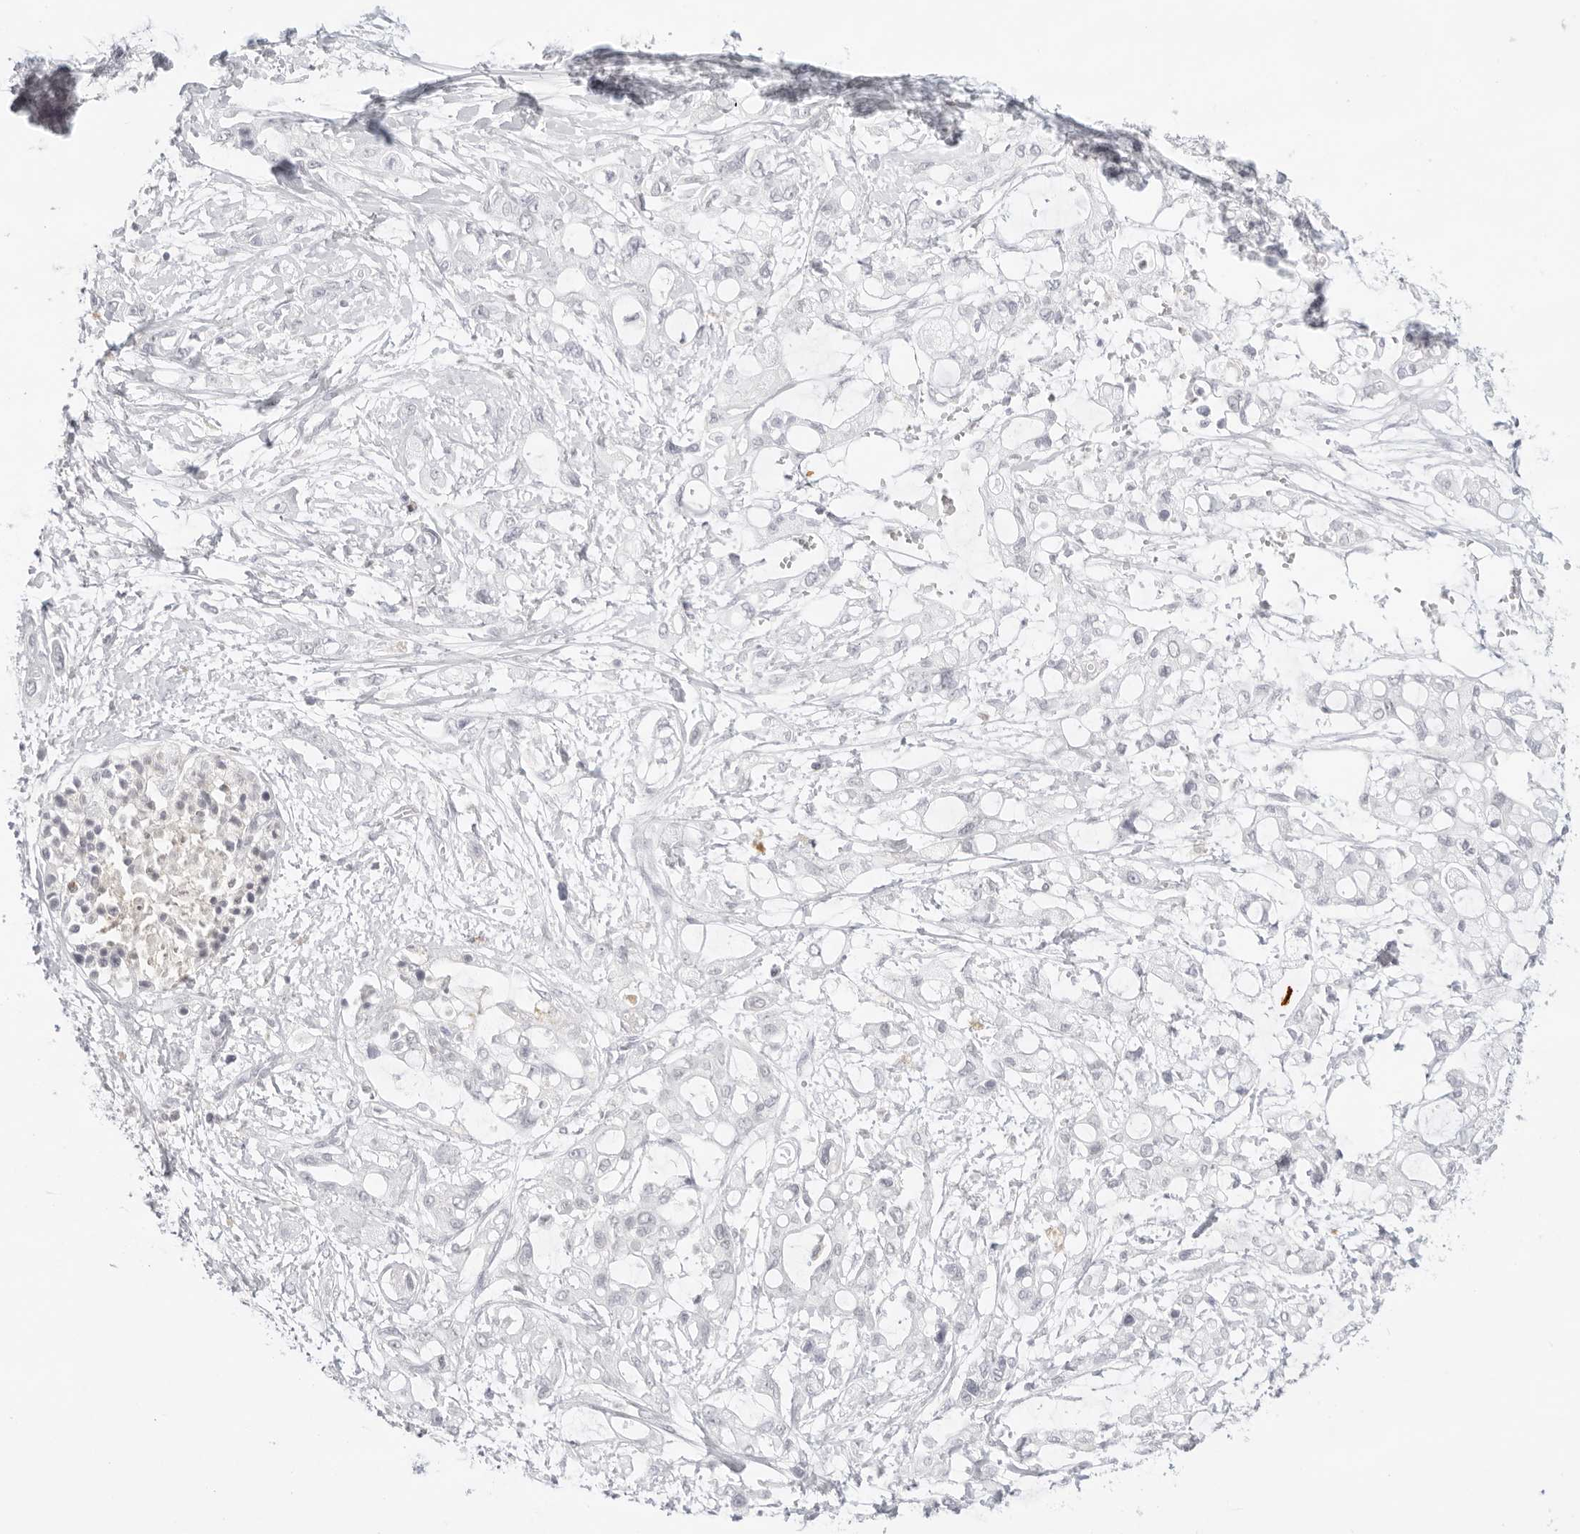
{"staining": {"intensity": "negative", "quantity": "none", "location": "none"}, "tissue": "pancreatic cancer", "cell_type": "Tumor cells", "image_type": "cancer", "snomed": [{"axis": "morphology", "description": "Adenocarcinoma, NOS"}, {"axis": "topography", "description": "Pancreas"}], "caption": "Immunohistochemical staining of human pancreatic cancer (adenocarcinoma) reveals no significant staining in tumor cells.", "gene": "TNFRSF14", "patient": {"sex": "male", "age": 68}}